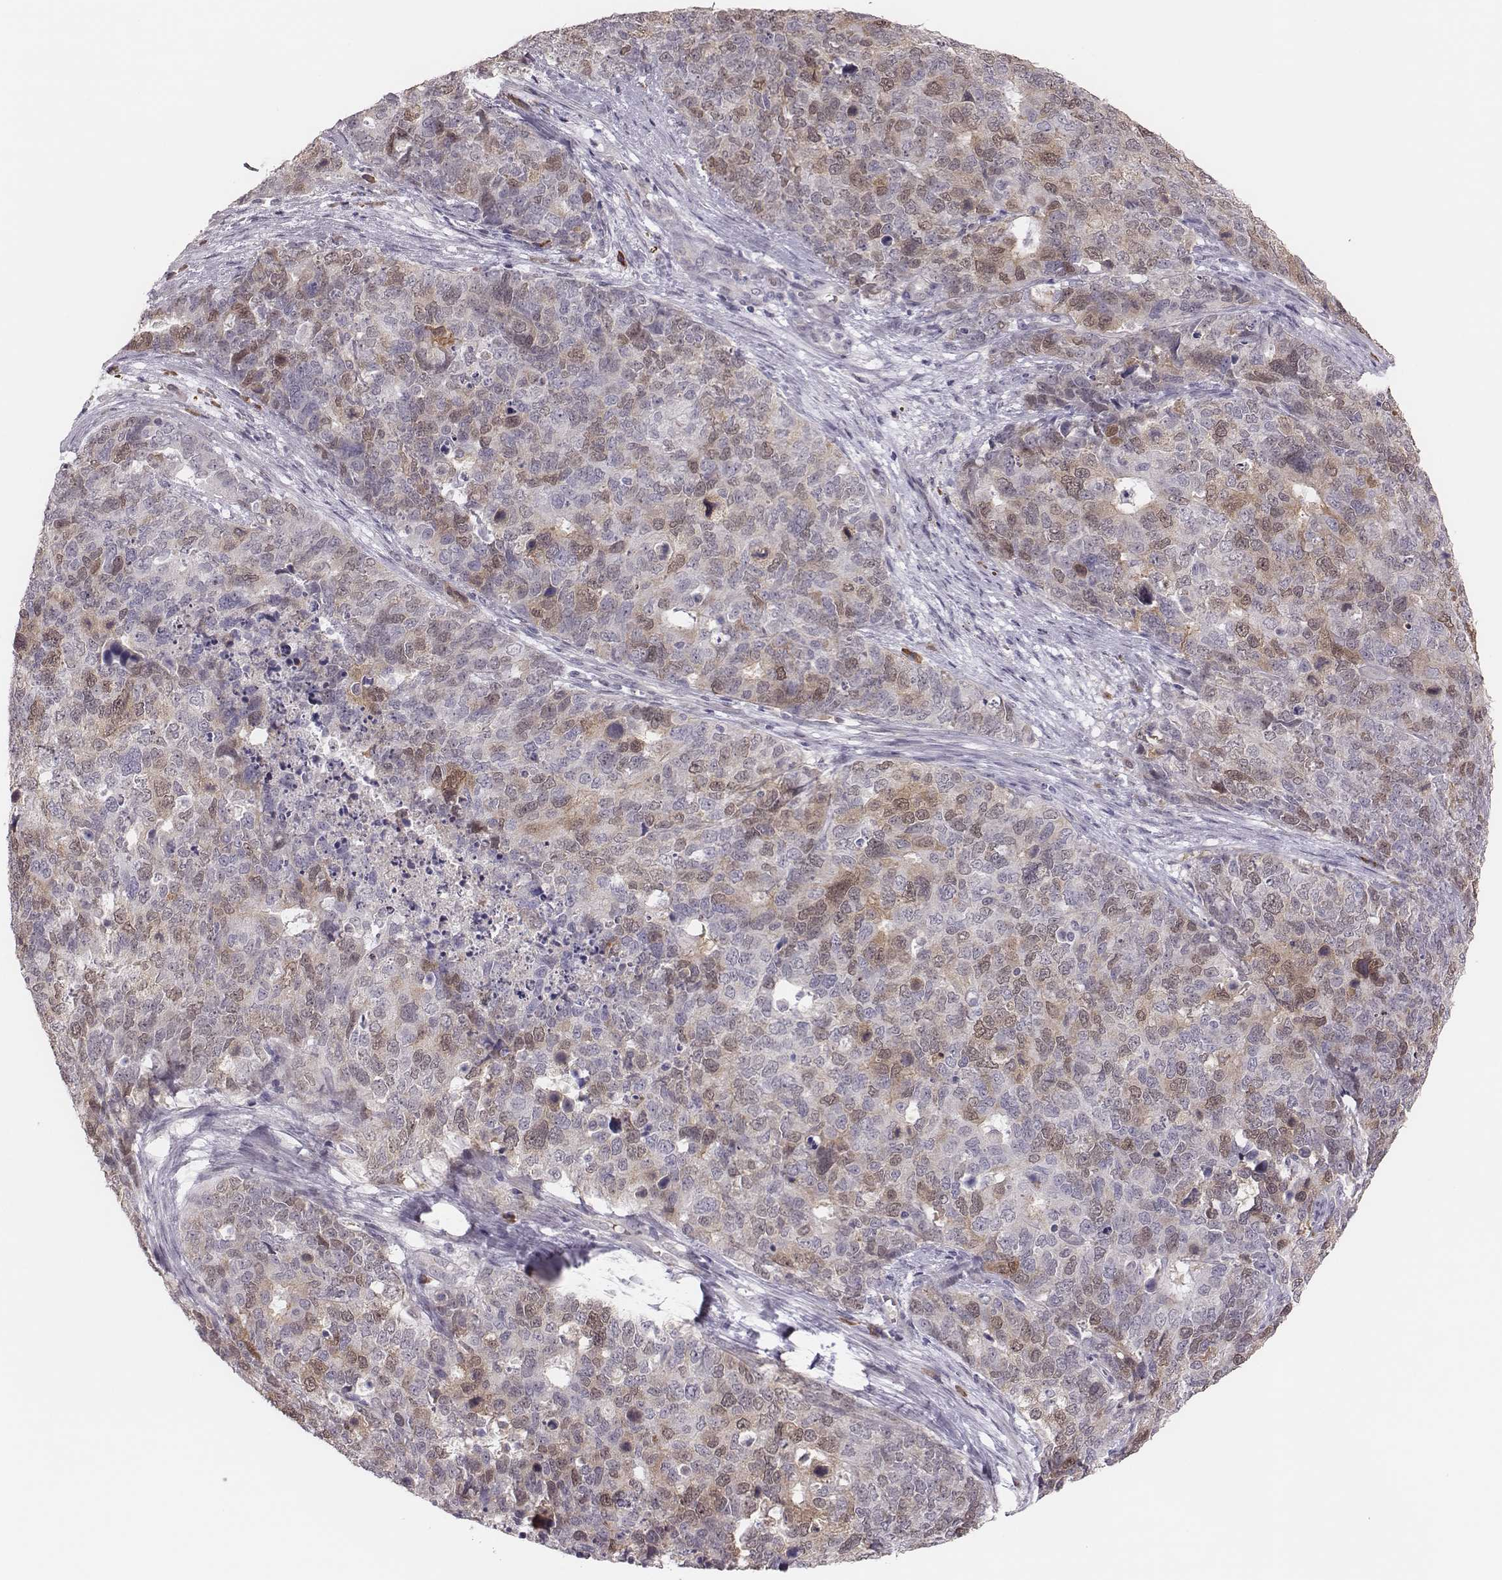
{"staining": {"intensity": "moderate", "quantity": "<25%", "location": "cytoplasmic/membranous,nuclear"}, "tissue": "cervical cancer", "cell_type": "Tumor cells", "image_type": "cancer", "snomed": [{"axis": "morphology", "description": "Squamous cell carcinoma, NOS"}, {"axis": "topography", "description": "Cervix"}], "caption": "About <25% of tumor cells in human cervical cancer (squamous cell carcinoma) exhibit moderate cytoplasmic/membranous and nuclear protein staining as visualized by brown immunohistochemical staining.", "gene": "PBK", "patient": {"sex": "female", "age": 63}}